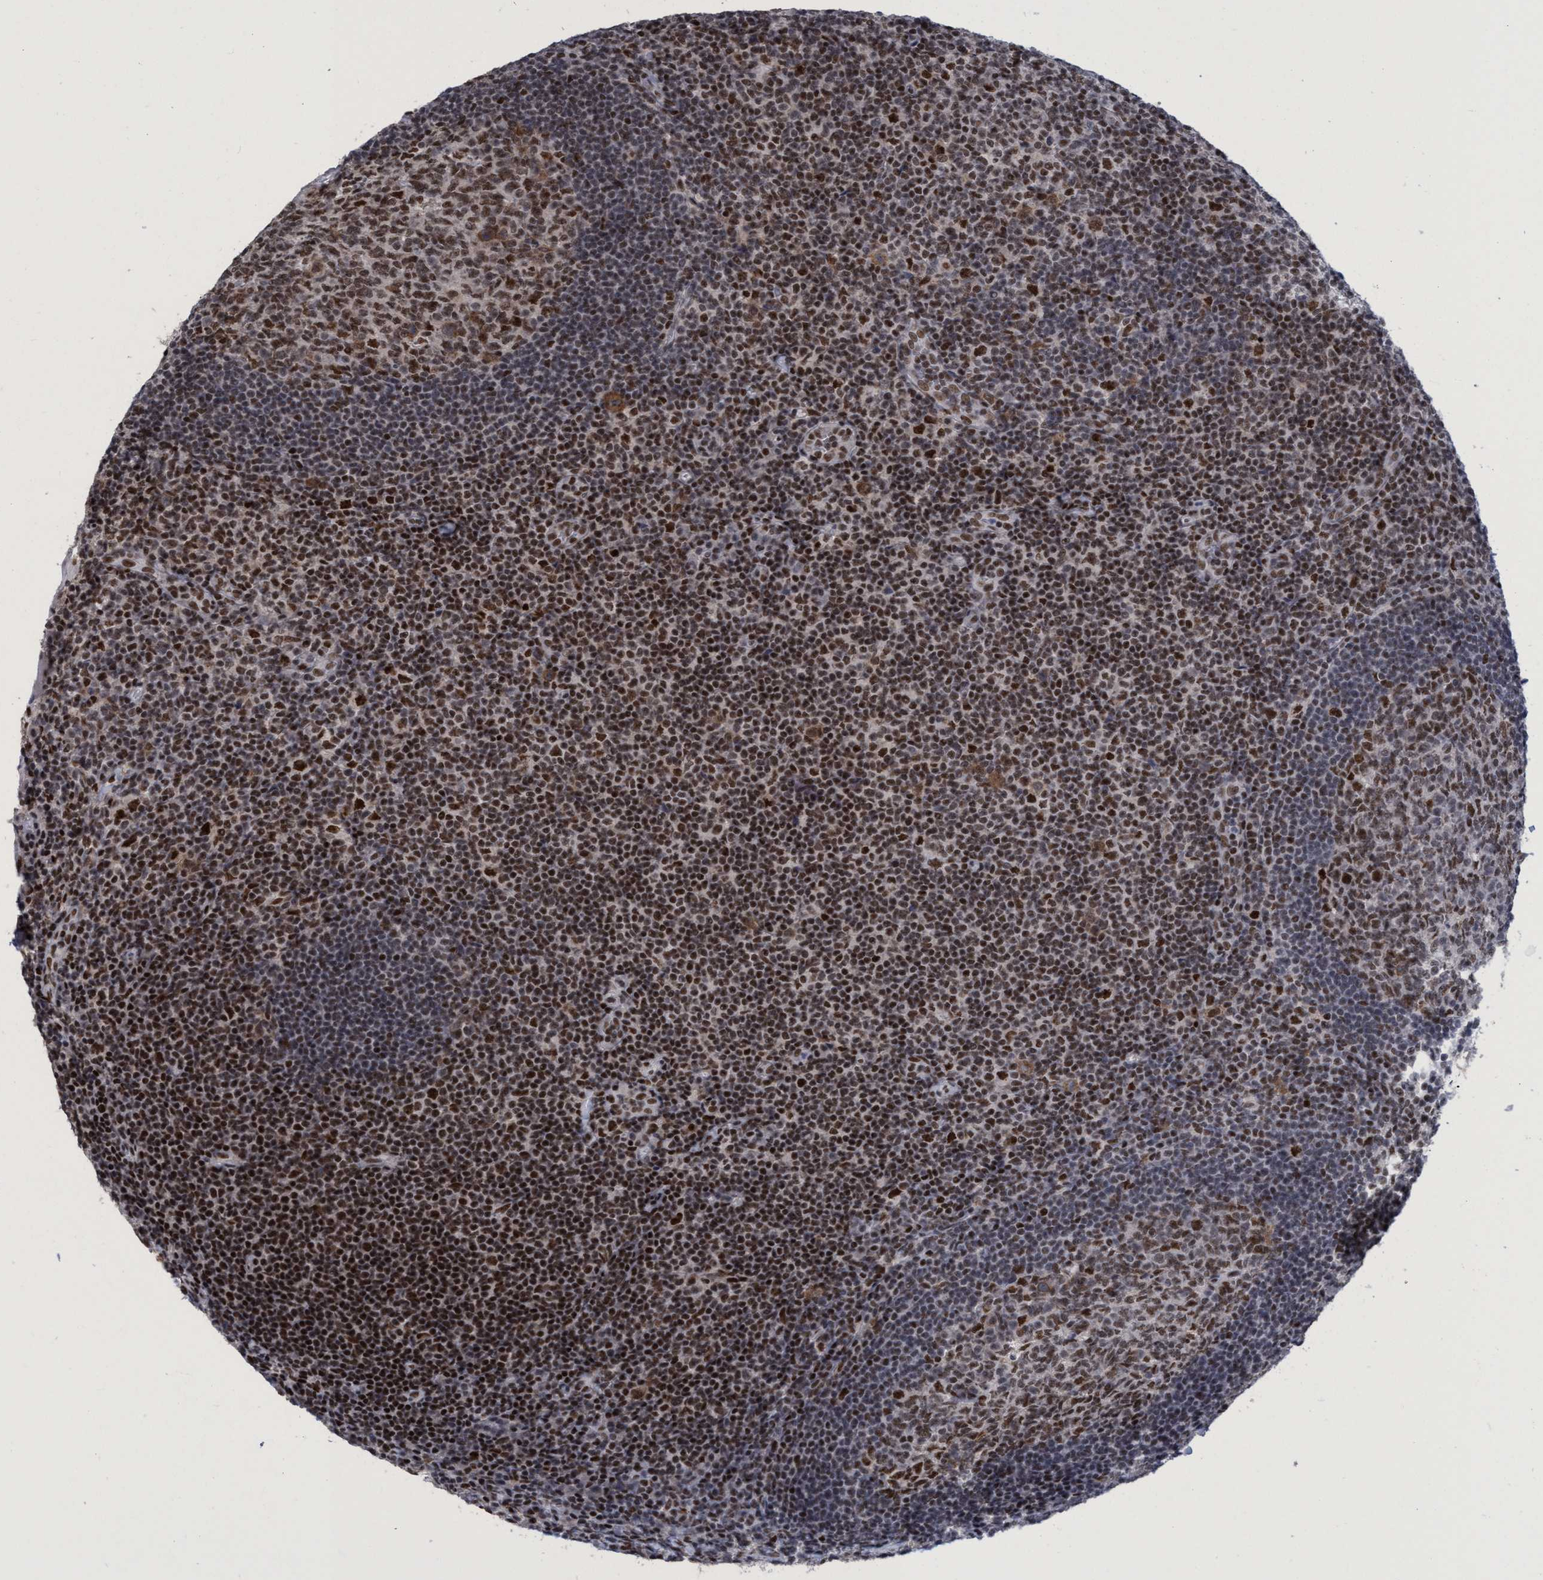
{"staining": {"intensity": "moderate", "quantity": "25%-75%", "location": "nuclear"}, "tissue": "tonsil", "cell_type": "Germinal center cells", "image_type": "normal", "snomed": [{"axis": "morphology", "description": "Normal tissue, NOS"}, {"axis": "topography", "description": "Tonsil"}], "caption": "A medium amount of moderate nuclear staining is present in about 25%-75% of germinal center cells in normal tonsil.", "gene": "C9orf78", "patient": {"sex": "male", "age": 37}}